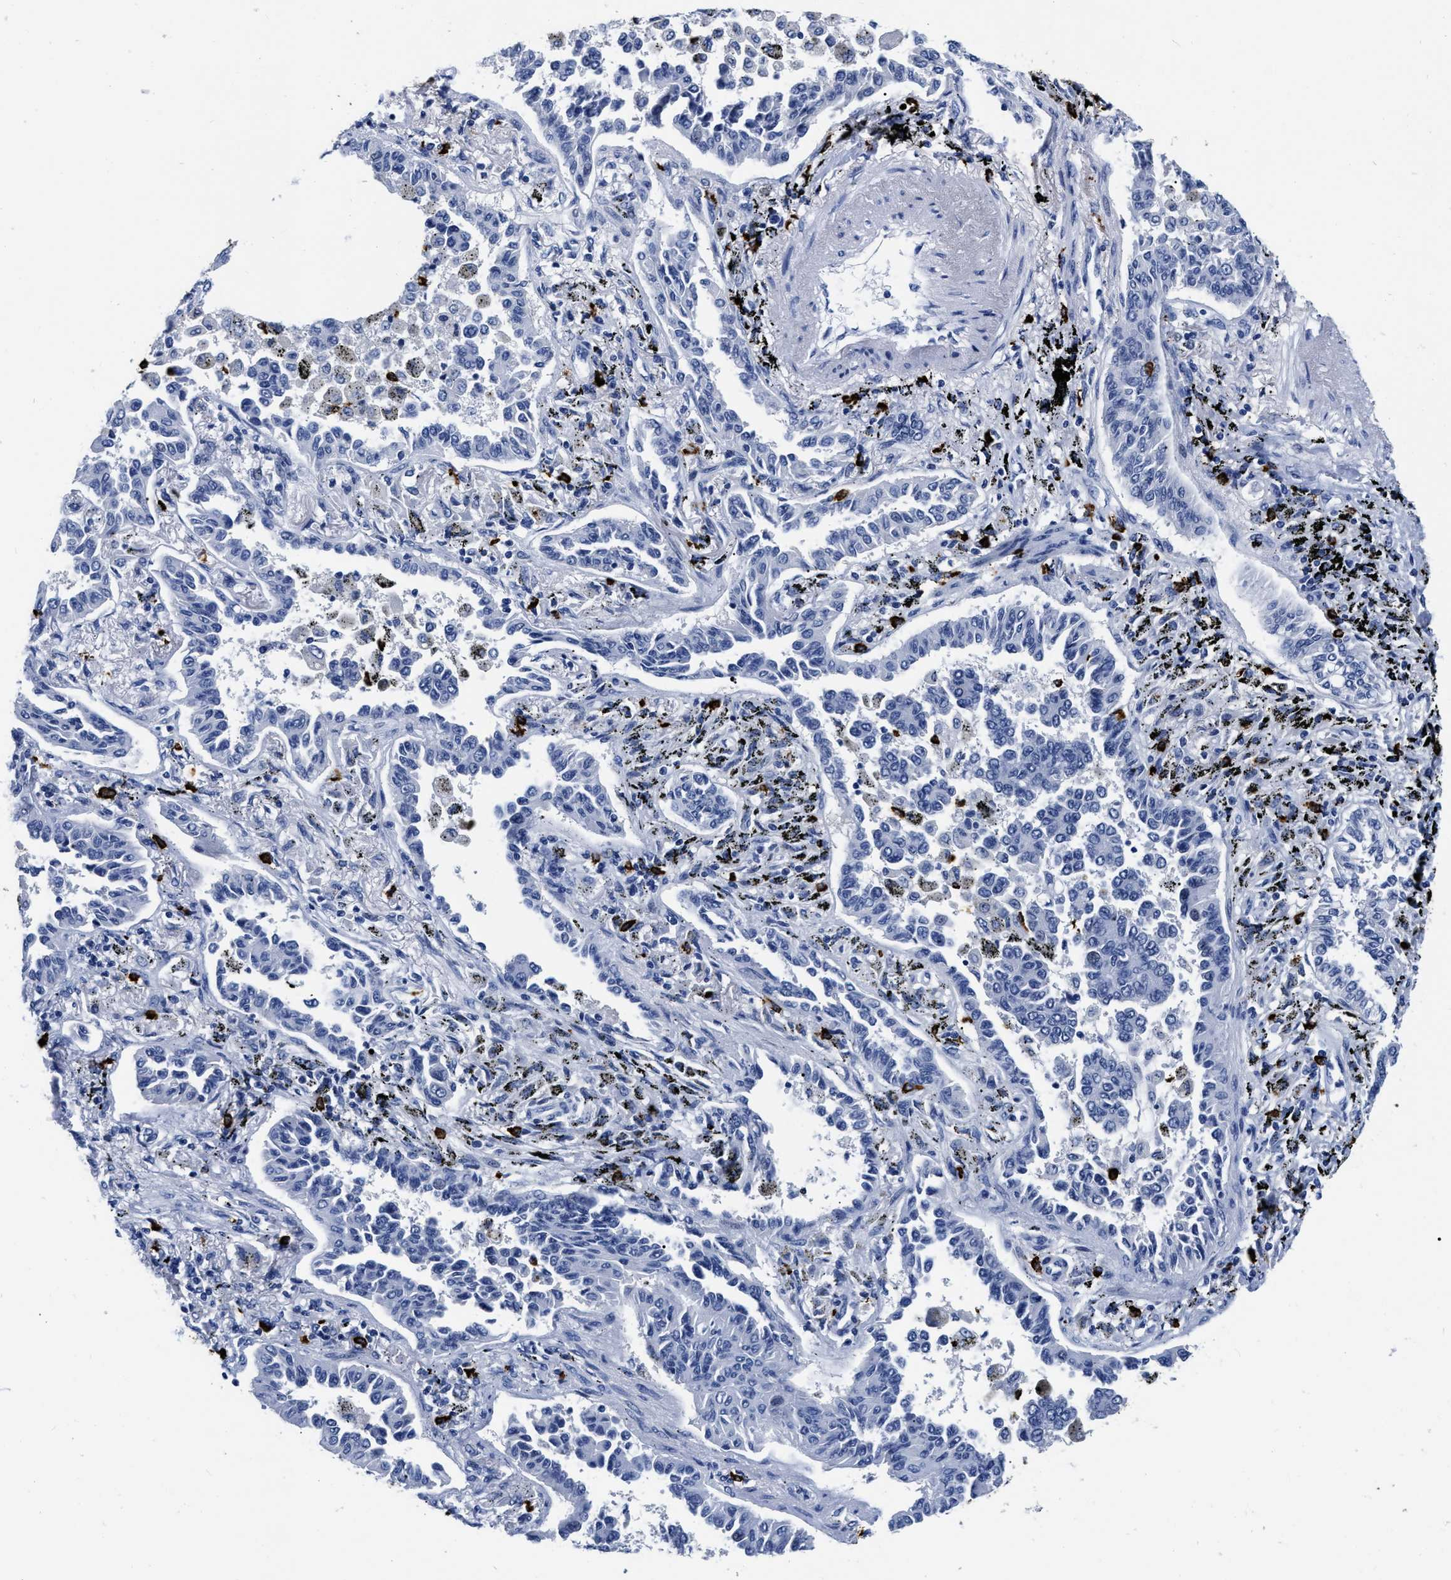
{"staining": {"intensity": "negative", "quantity": "none", "location": "none"}, "tissue": "lung cancer", "cell_type": "Tumor cells", "image_type": "cancer", "snomed": [{"axis": "morphology", "description": "Normal tissue, NOS"}, {"axis": "morphology", "description": "Adenocarcinoma, NOS"}, {"axis": "topography", "description": "Lung"}], "caption": "Tumor cells show no significant protein staining in lung adenocarcinoma.", "gene": "CER1", "patient": {"sex": "male", "age": 59}}